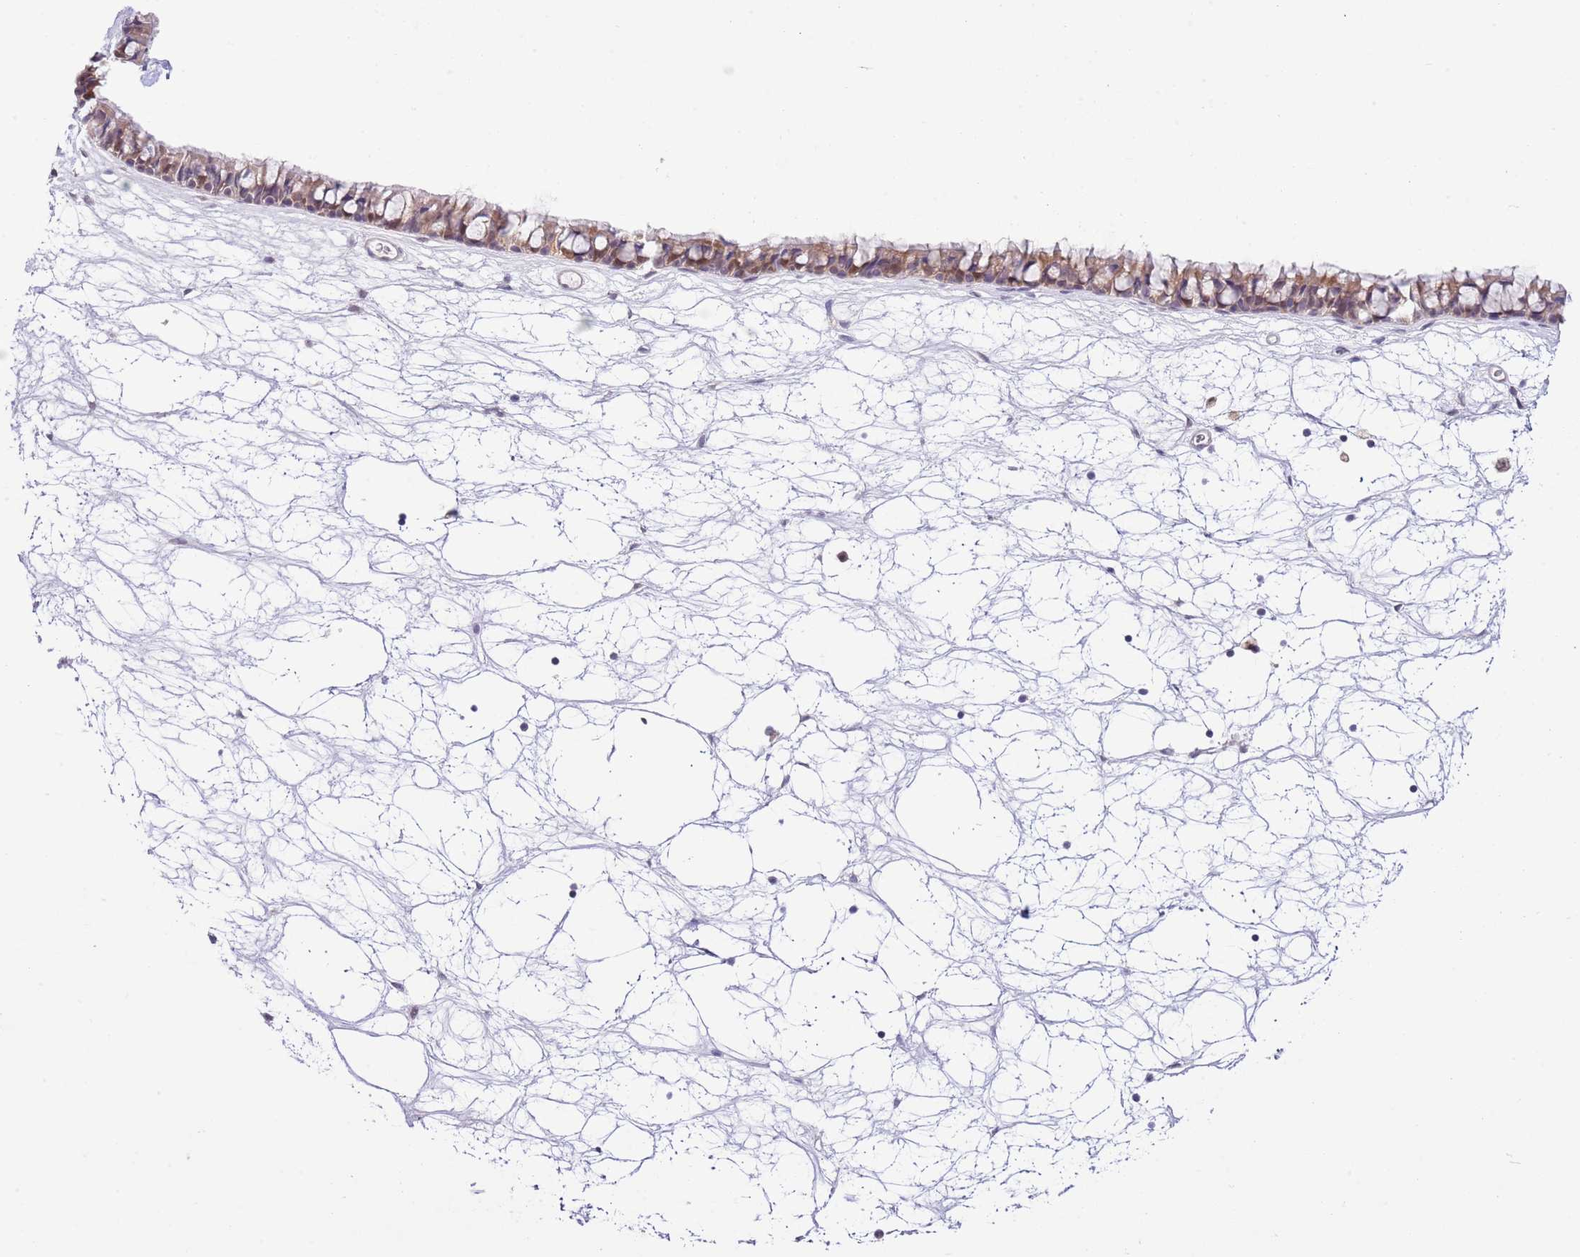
{"staining": {"intensity": "moderate", "quantity": ">75%", "location": "cytoplasmic/membranous,nuclear"}, "tissue": "nasopharynx", "cell_type": "Respiratory epithelial cells", "image_type": "normal", "snomed": [{"axis": "morphology", "description": "Normal tissue, NOS"}, {"axis": "topography", "description": "Nasopharynx"}], "caption": "Immunohistochemistry of benign nasopharynx shows medium levels of moderate cytoplasmic/membranous,nuclear staining in about >75% of respiratory epithelial cells.", "gene": "GALK2", "patient": {"sex": "male", "age": 64}}